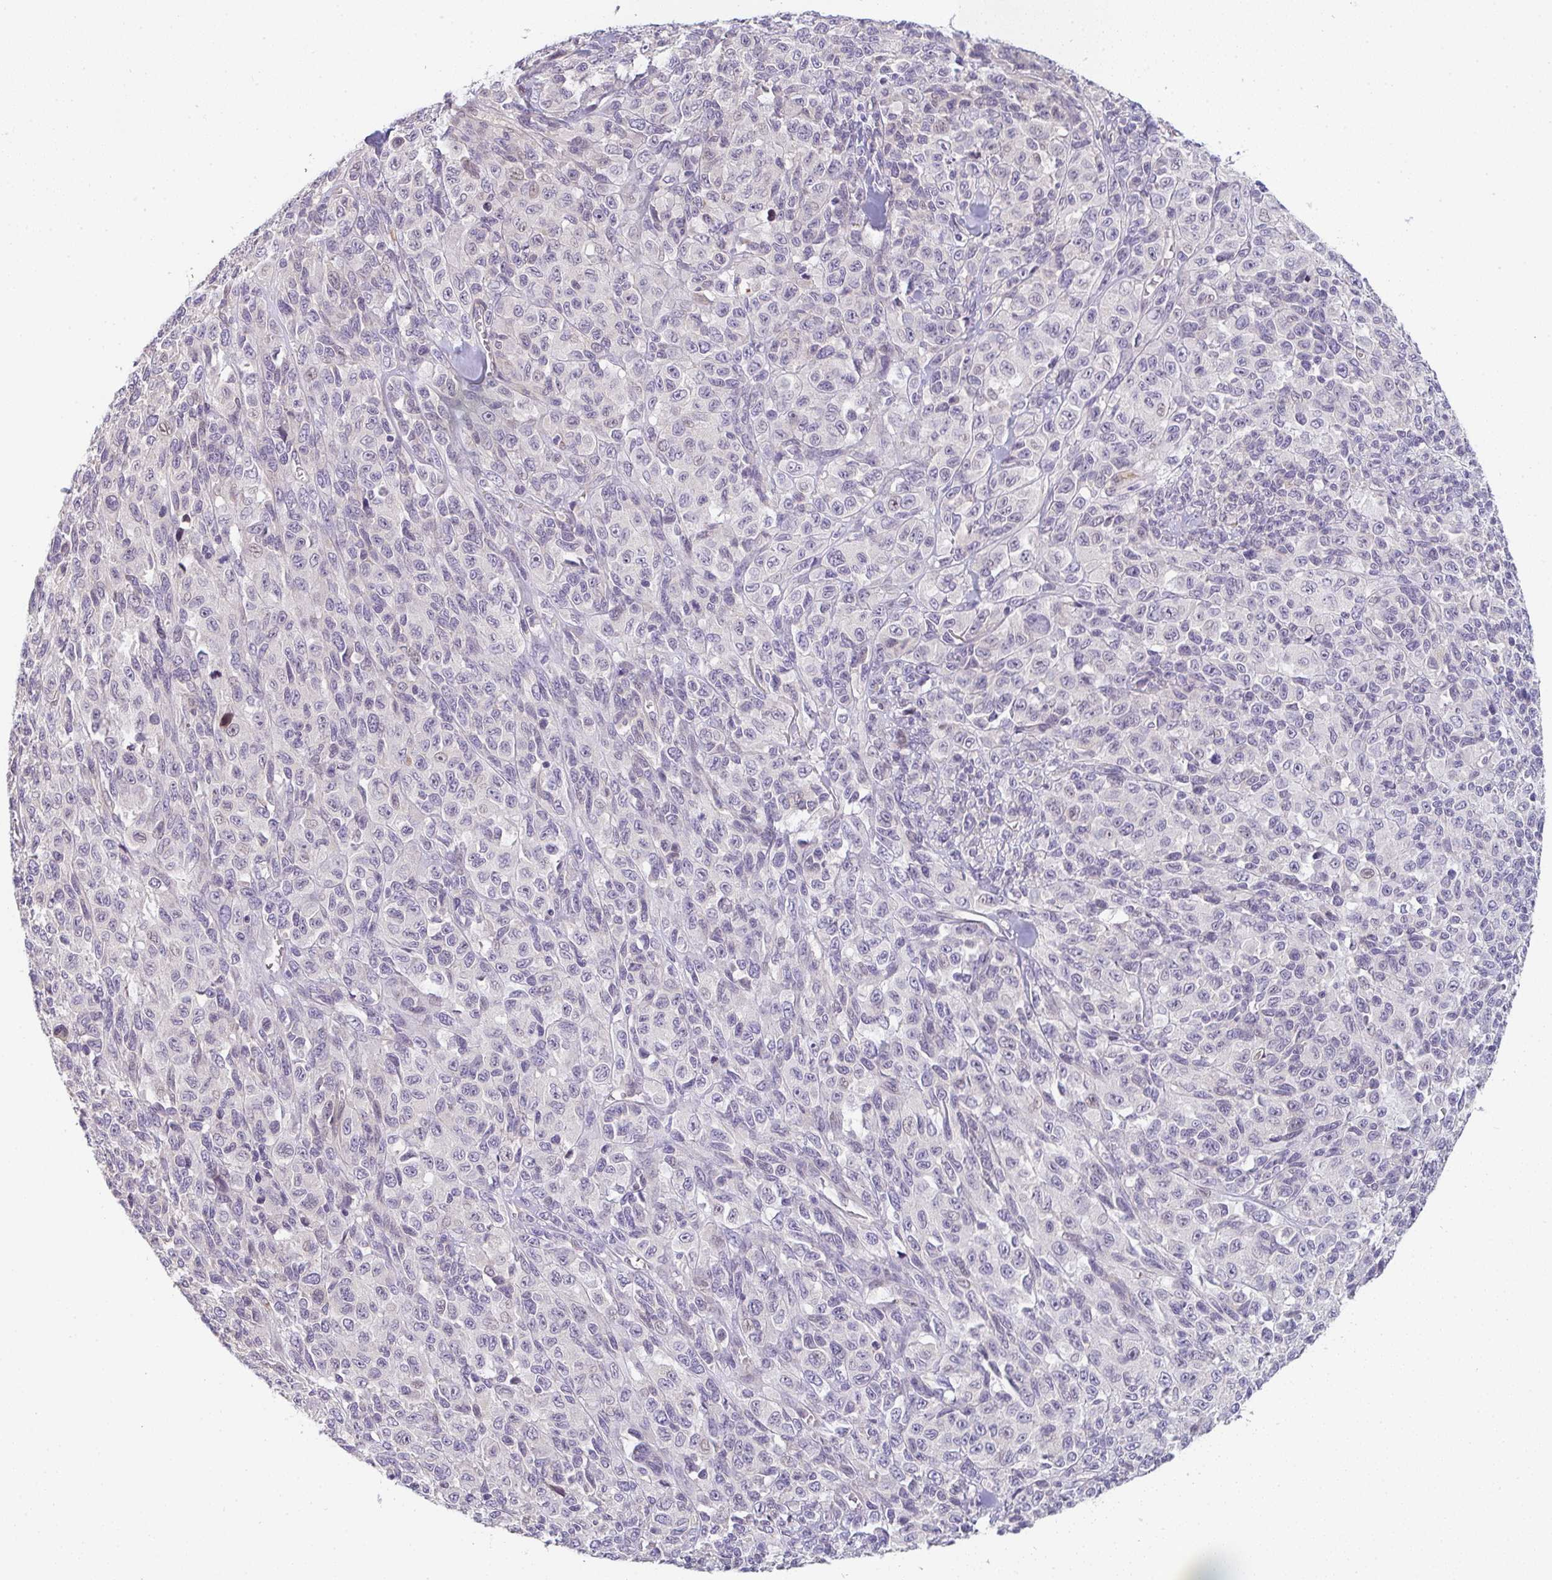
{"staining": {"intensity": "negative", "quantity": "none", "location": "none"}, "tissue": "melanoma", "cell_type": "Tumor cells", "image_type": "cancer", "snomed": [{"axis": "morphology", "description": "Malignant melanoma, NOS"}, {"axis": "topography", "description": "Skin"}], "caption": "The immunohistochemistry (IHC) photomicrograph has no significant staining in tumor cells of malignant melanoma tissue.", "gene": "TNFRSF10A", "patient": {"sex": "female", "age": 66}}